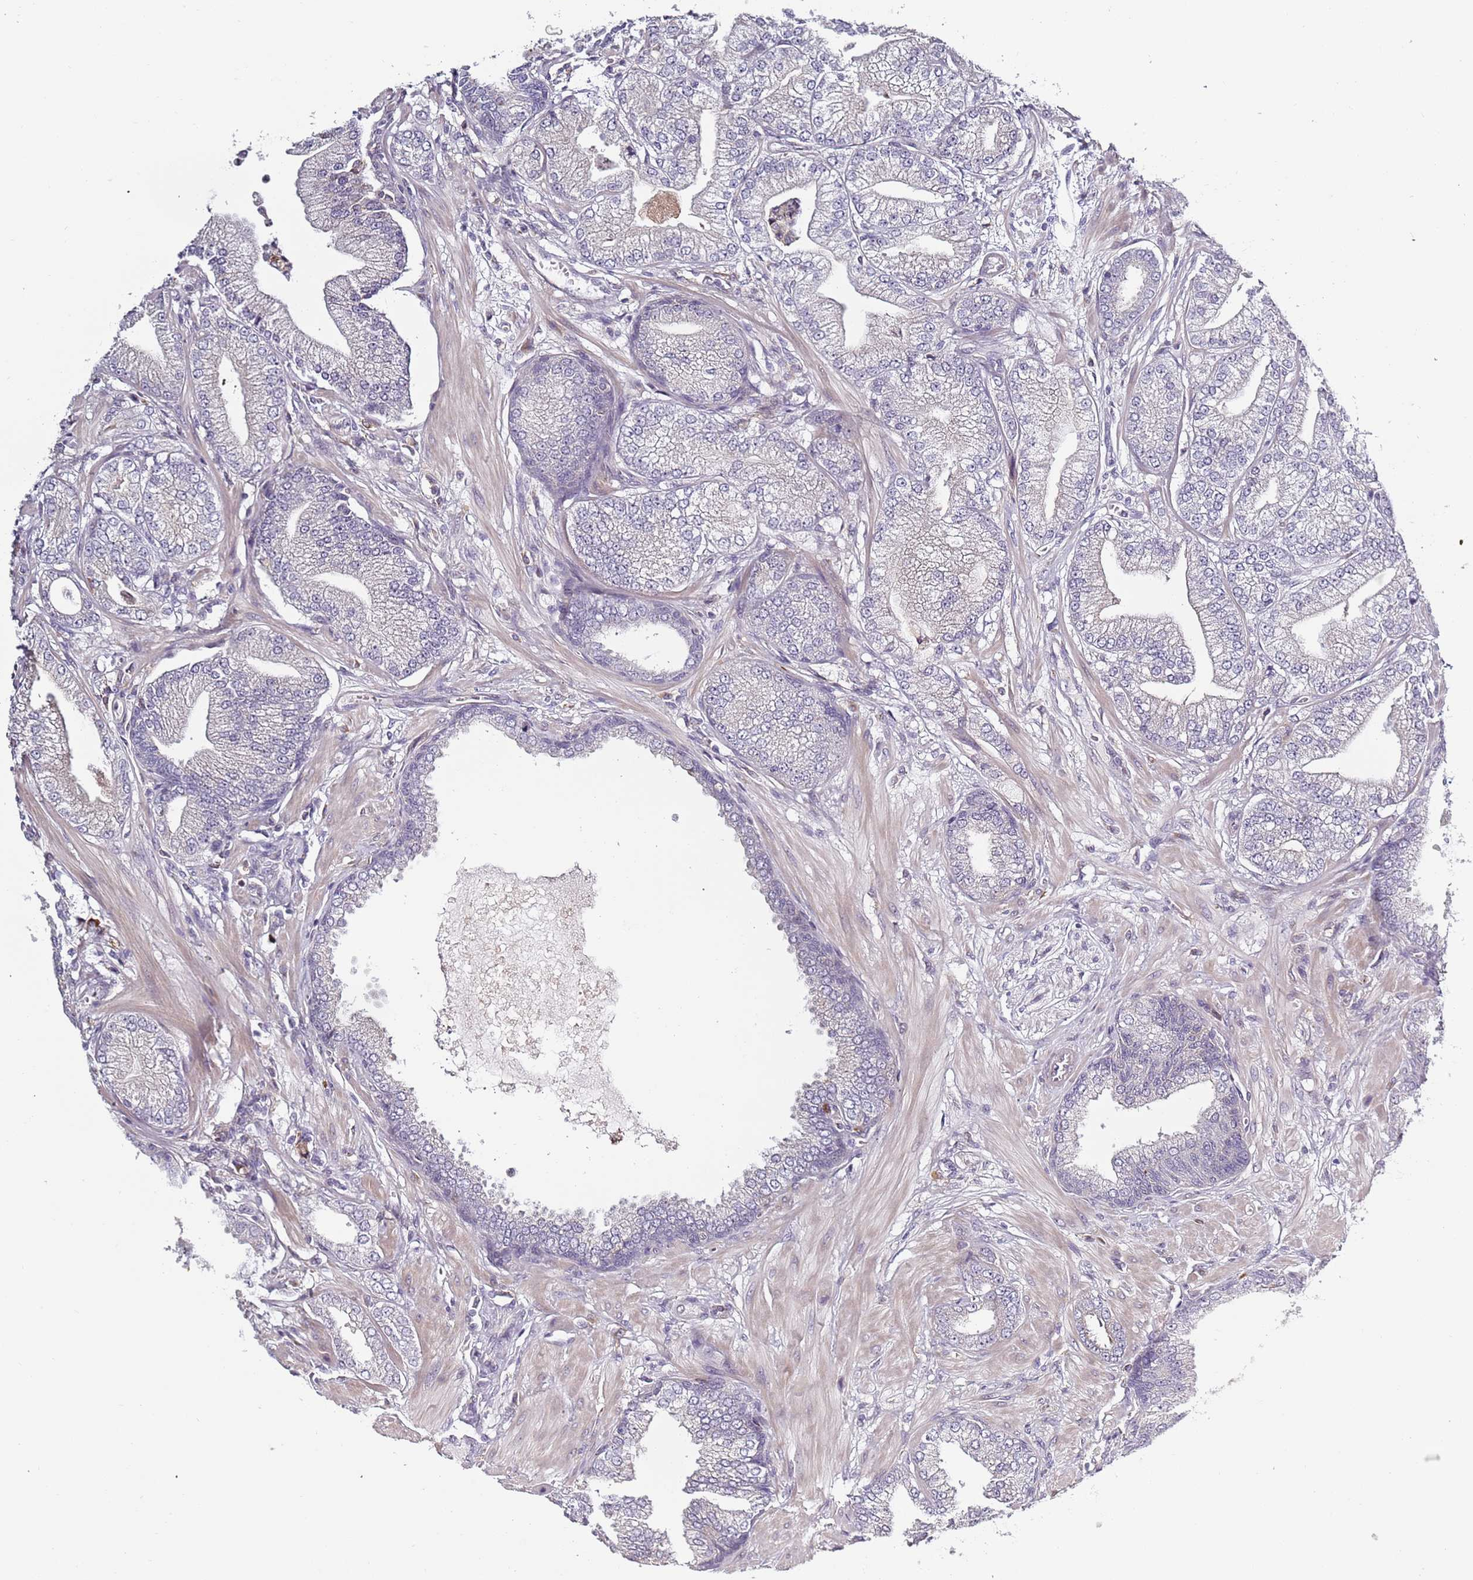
{"staining": {"intensity": "negative", "quantity": "none", "location": "none"}, "tissue": "prostate cancer", "cell_type": "Tumor cells", "image_type": "cancer", "snomed": [{"axis": "morphology", "description": "Adenocarcinoma, Low grade"}, {"axis": "topography", "description": "Prostate"}], "caption": "Image shows no significant protein staining in tumor cells of adenocarcinoma (low-grade) (prostate).", "gene": "CC2D2B", "patient": {"sex": "male", "age": 55}}